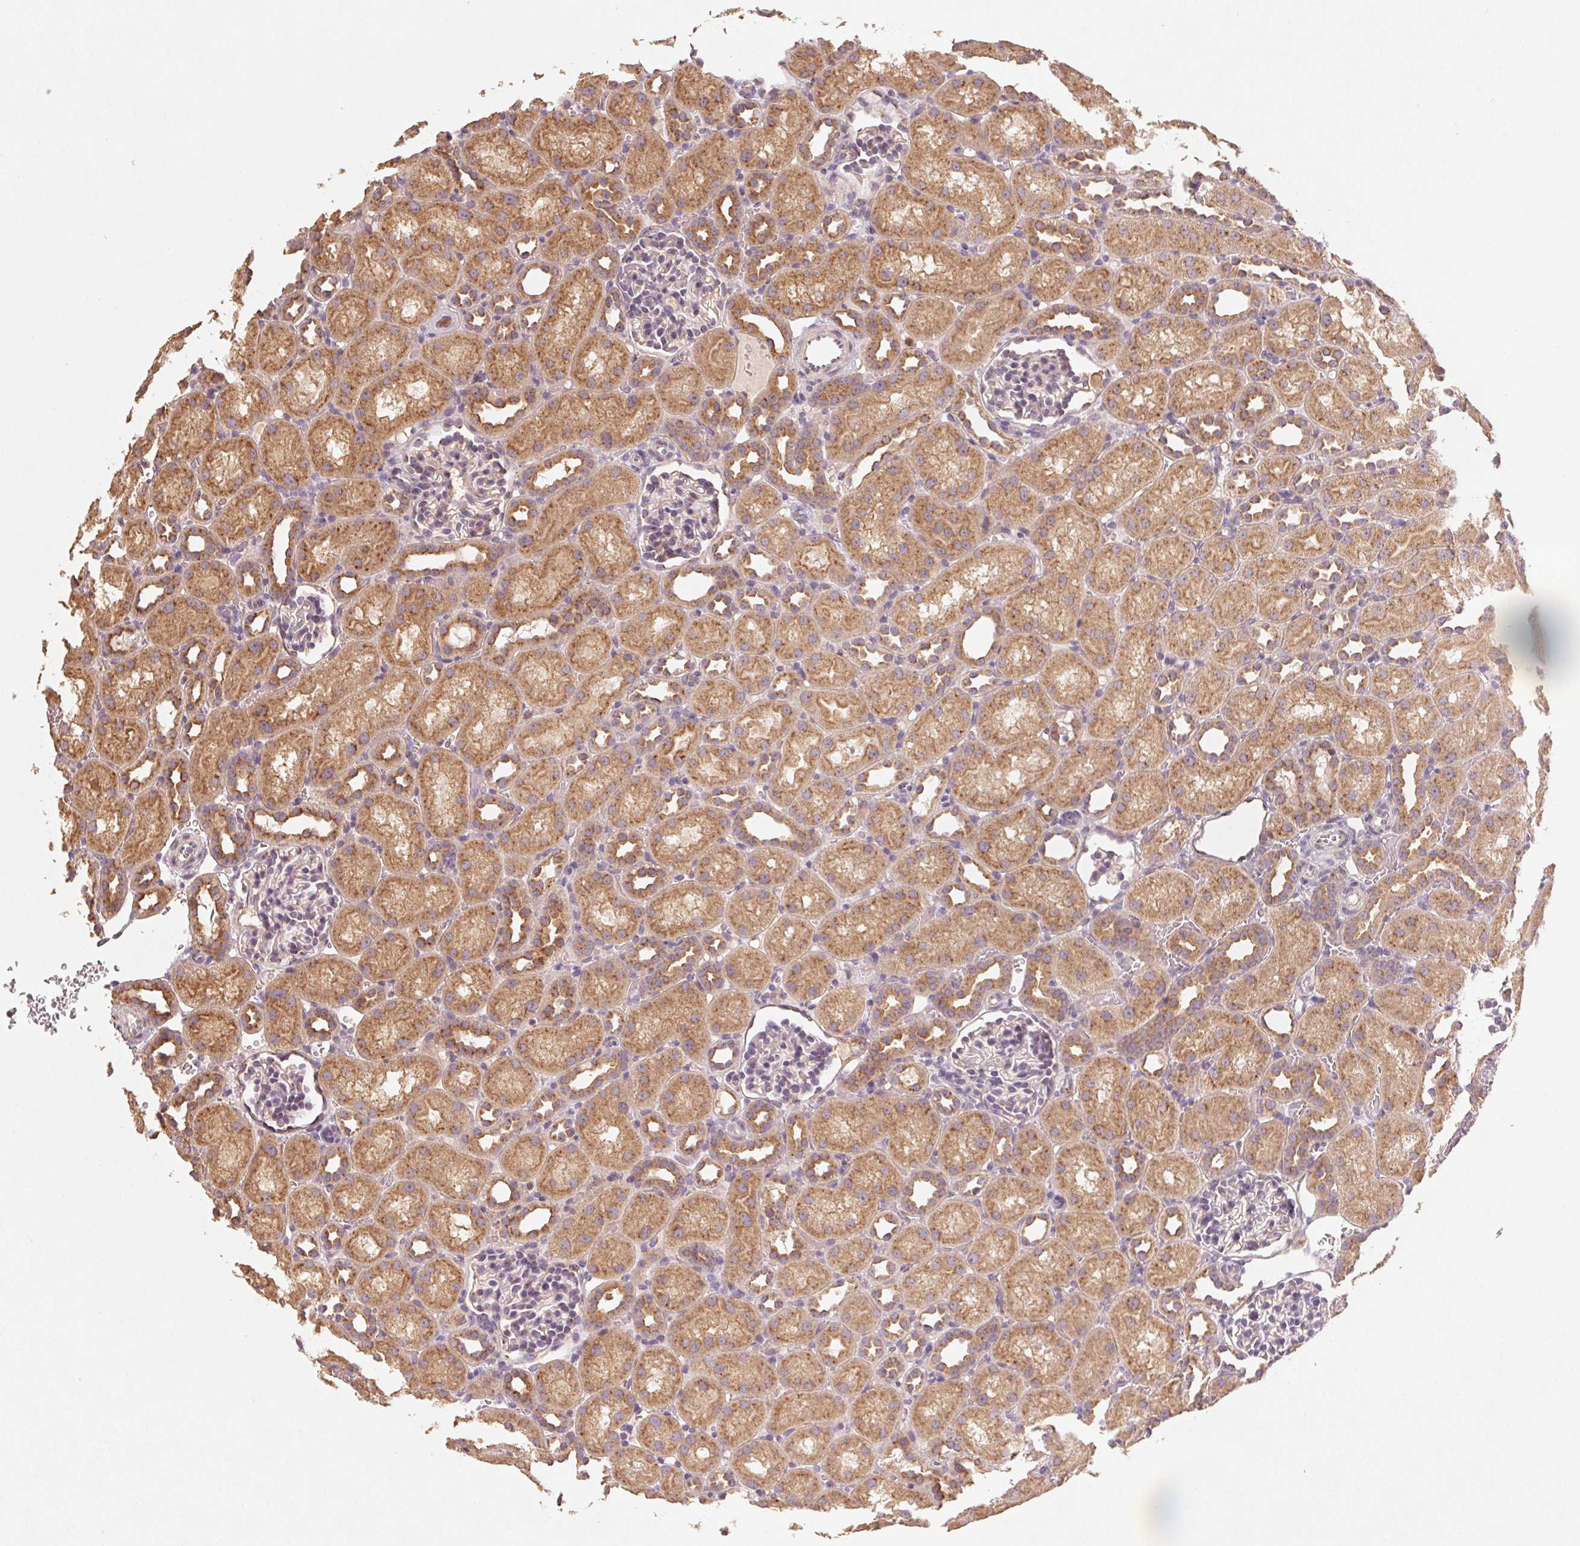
{"staining": {"intensity": "negative", "quantity": "none", "location": "none"}, "tissue": "kidney", "cell_type": "Cells in glomeruli", "image_type": "normal", "snomed": [{"axis": "morphology", "description": "Normal tissue, NOS"}, {"axis": "topography", "description": "Kidney"}], "caption": "IHC photomicrograph of unremarkable kidney: kidney stained with DAB (3,3'-diaminobenzidine) demonstrates no significant protein staining in cells in glomeruli.", "gene": "AP1S1", "patient": {"sex": "male", "age": 1}}